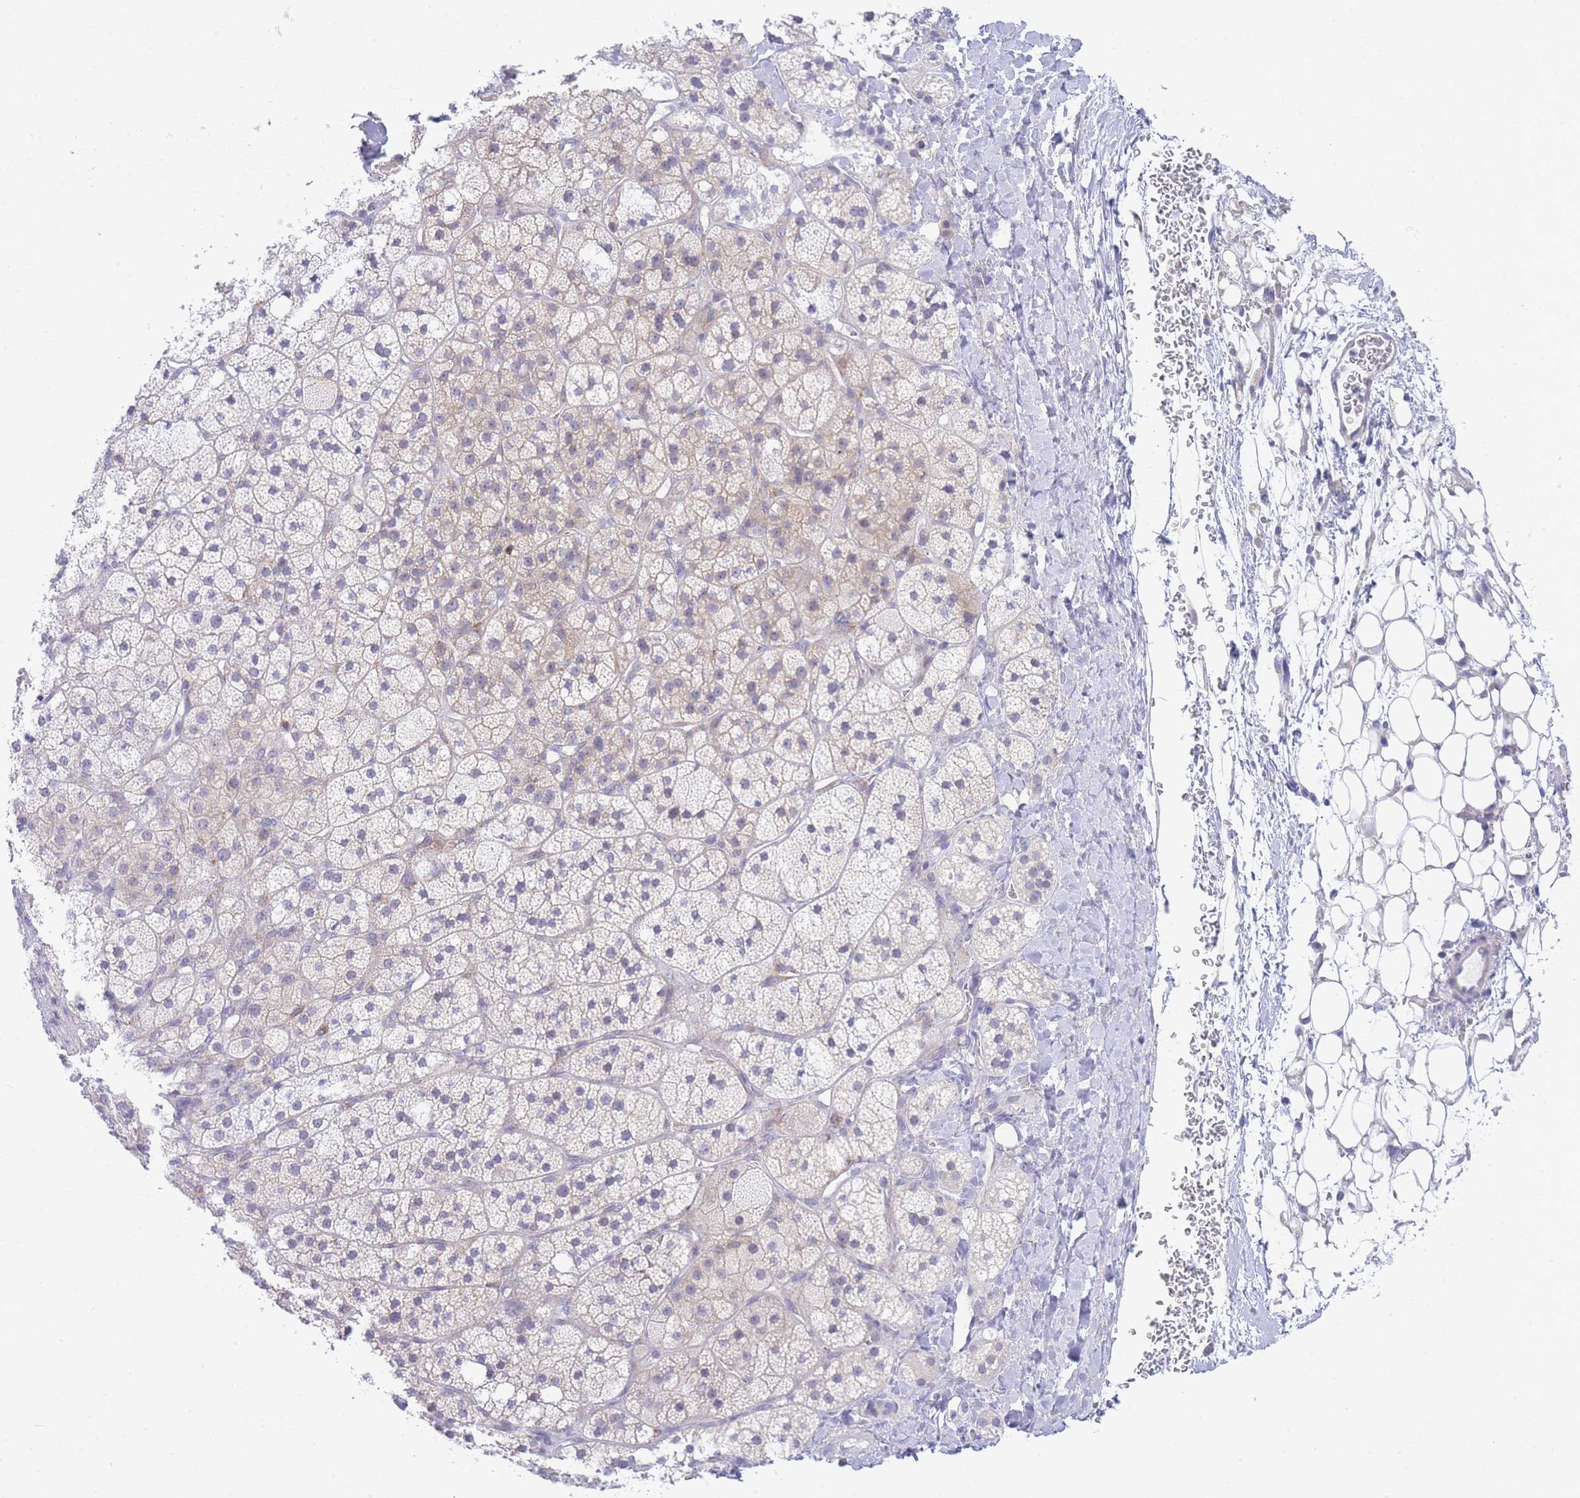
{"staining": {"intensity": "moderate", "quantity": "<25%", "location": "cytoplasmic/membranous"}, "tissue": "adrenal gland", "cell_type": "Glandular cells", "image_type": "normal", "snomed": [{"axis": "morphology", "description": "Normal tissue, NOS"}, {"axis": "topography", "description": "Adrenal gland"}], "caption": "Immunohistochemistry (IHC) staining of unremarkable adrenal gland, which reveals low levels of moderate cytoplasmic/membranous positivity in approximately <25% of glandular cells indicating moderate cytoplasmic/membranous protein staining. The staining was performed using DAB (brown) for protein detection and nuclei were counterstained in hematoxylin (blue).", "gene": "ZNF510", "patient": {"sex": "male", "age": 61}}